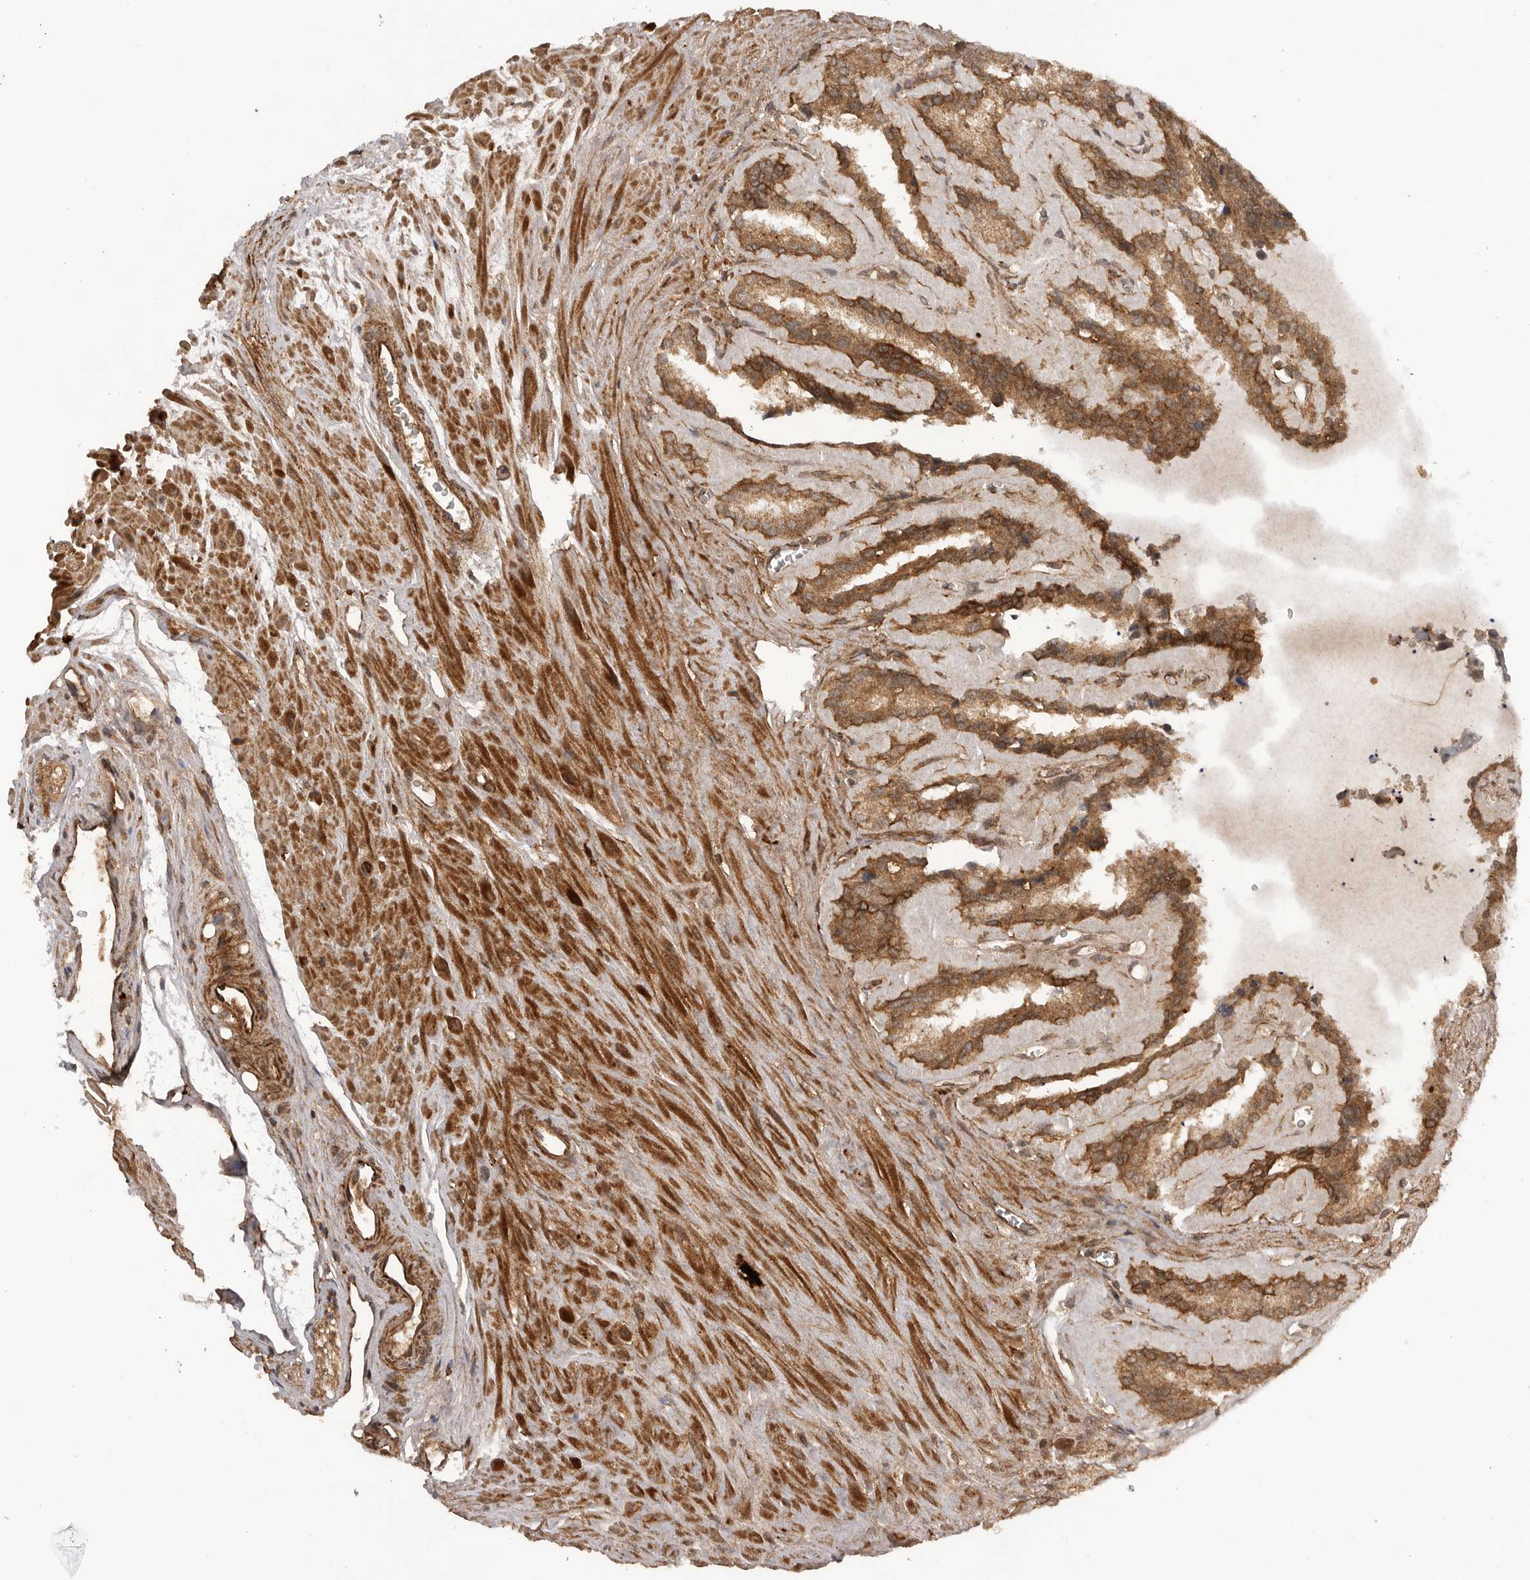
{"staining": {"intensity": "moderate", "quantity": ">75%", "location": "cytoplasmic/membranous"}, "tissue": "seminal vesicle", "cell_type": "Glandular cells", "image_type": "normal", "snomed": [{"axis": "morphology", "description": "Normal tissue, NOS"}, {"axis": "topography", "description": "Prostate"}, {"axis": "topography", "description": "Seminal veicle"}], "caption": "High-magnification brightfield microscopy of unremarkable seminal vesicle stained with DAB (brown) and counterstained with hematoxylin (blue). glandular cells exhibit moderate cytoplasmic/membranous positivity is present in approximately>75% of cells.", "gene": "PRDX4", "patient": {"sex": "male", "age": 59}}